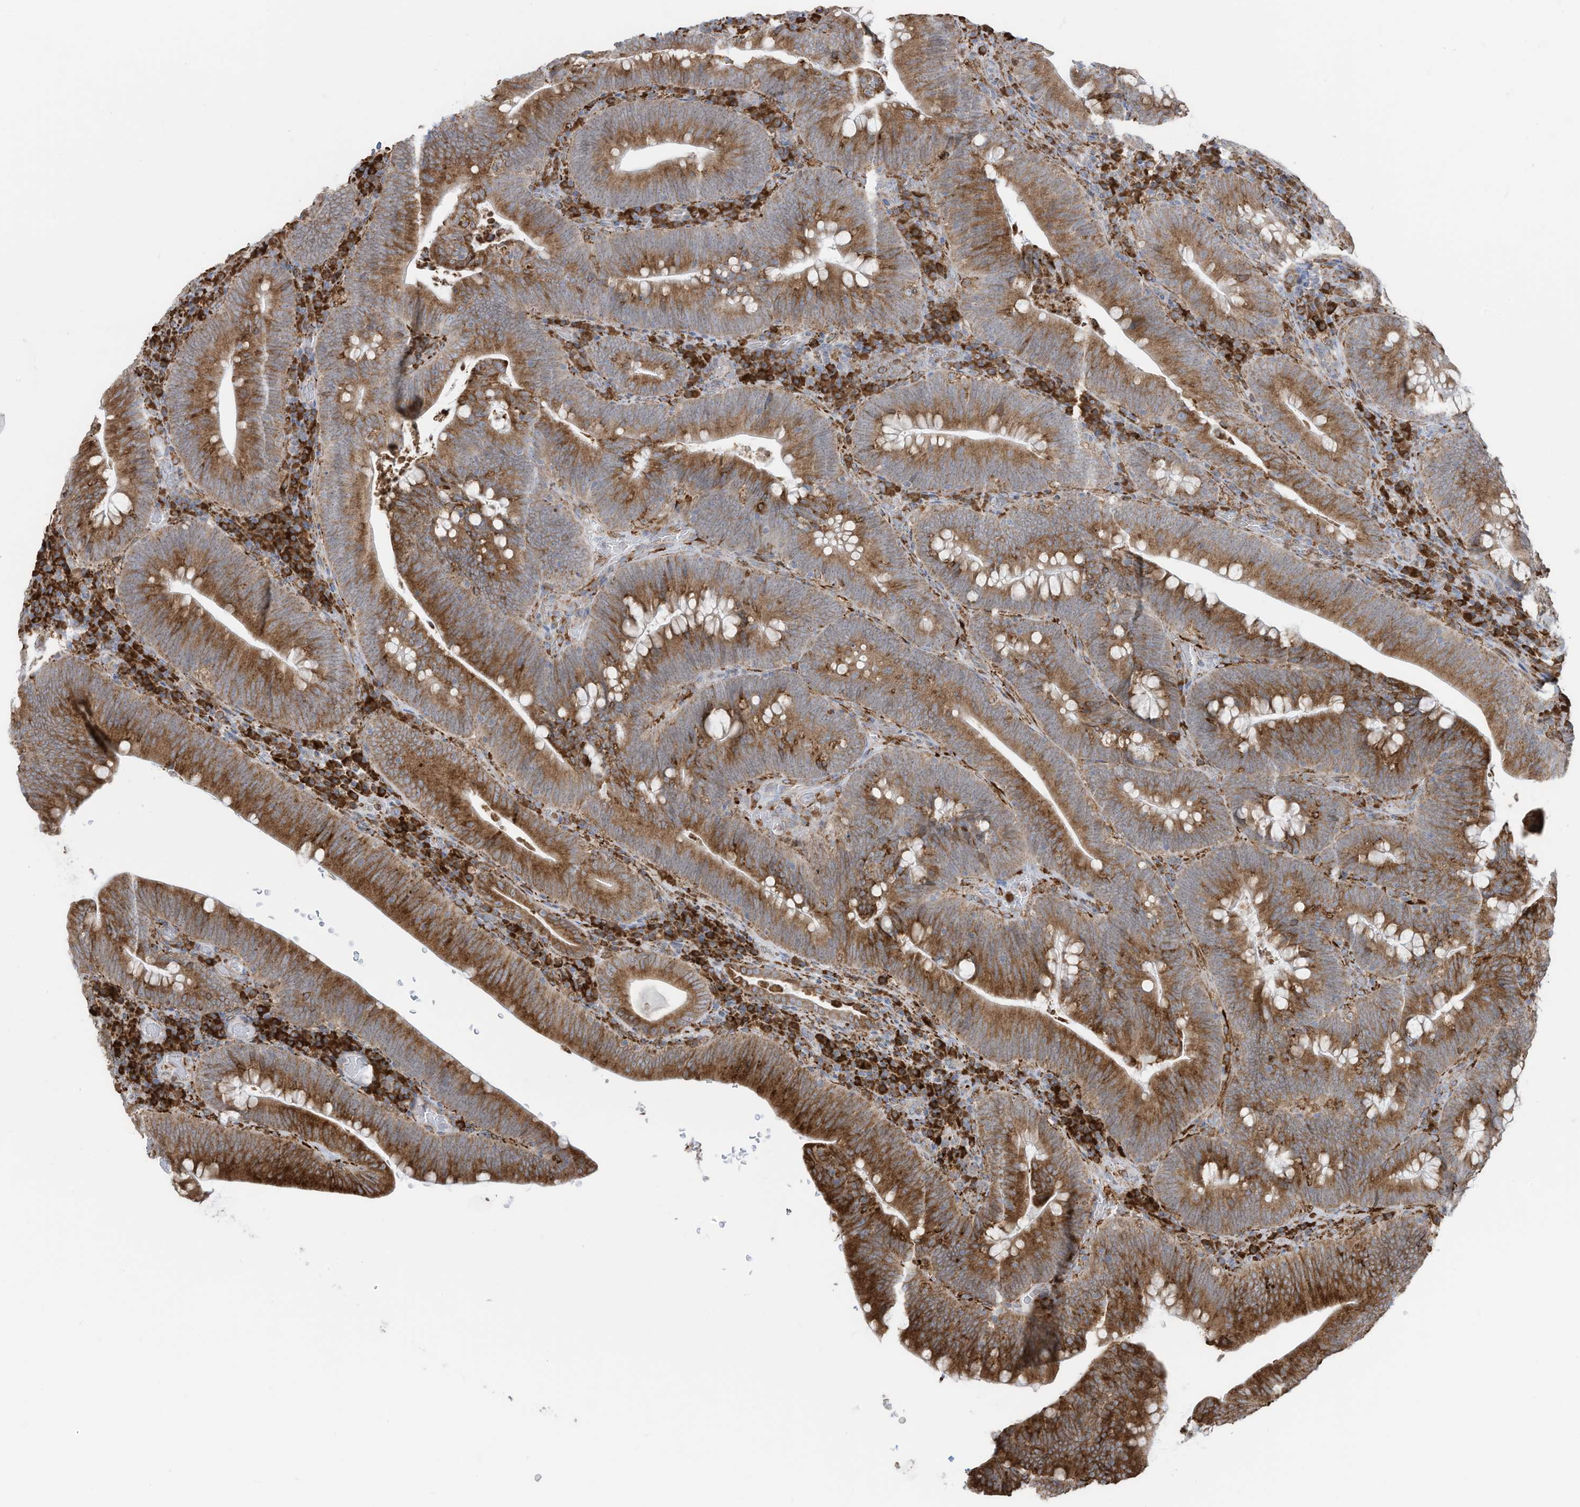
{"staining": {"intensity": "moderate", "quantity": ">75%", "location": "cytoplasmic/membranous"}, "tissue": "colorectal cancer", "cell_type": "Tumor cells", "image_type": "cancer", "snomed": [{"axis": "morphology", "description": "Normal tissue, NOS"}, {"axis": "topography", "description": "Colon"}], "caption": "The immunohistochemical stain shows moderate cytoplasmic/membranous expression in tumor cells of colorectal cancer tissue.", "gene": "ZNF354C", "patient": {"sex": "female", "age": 82}}